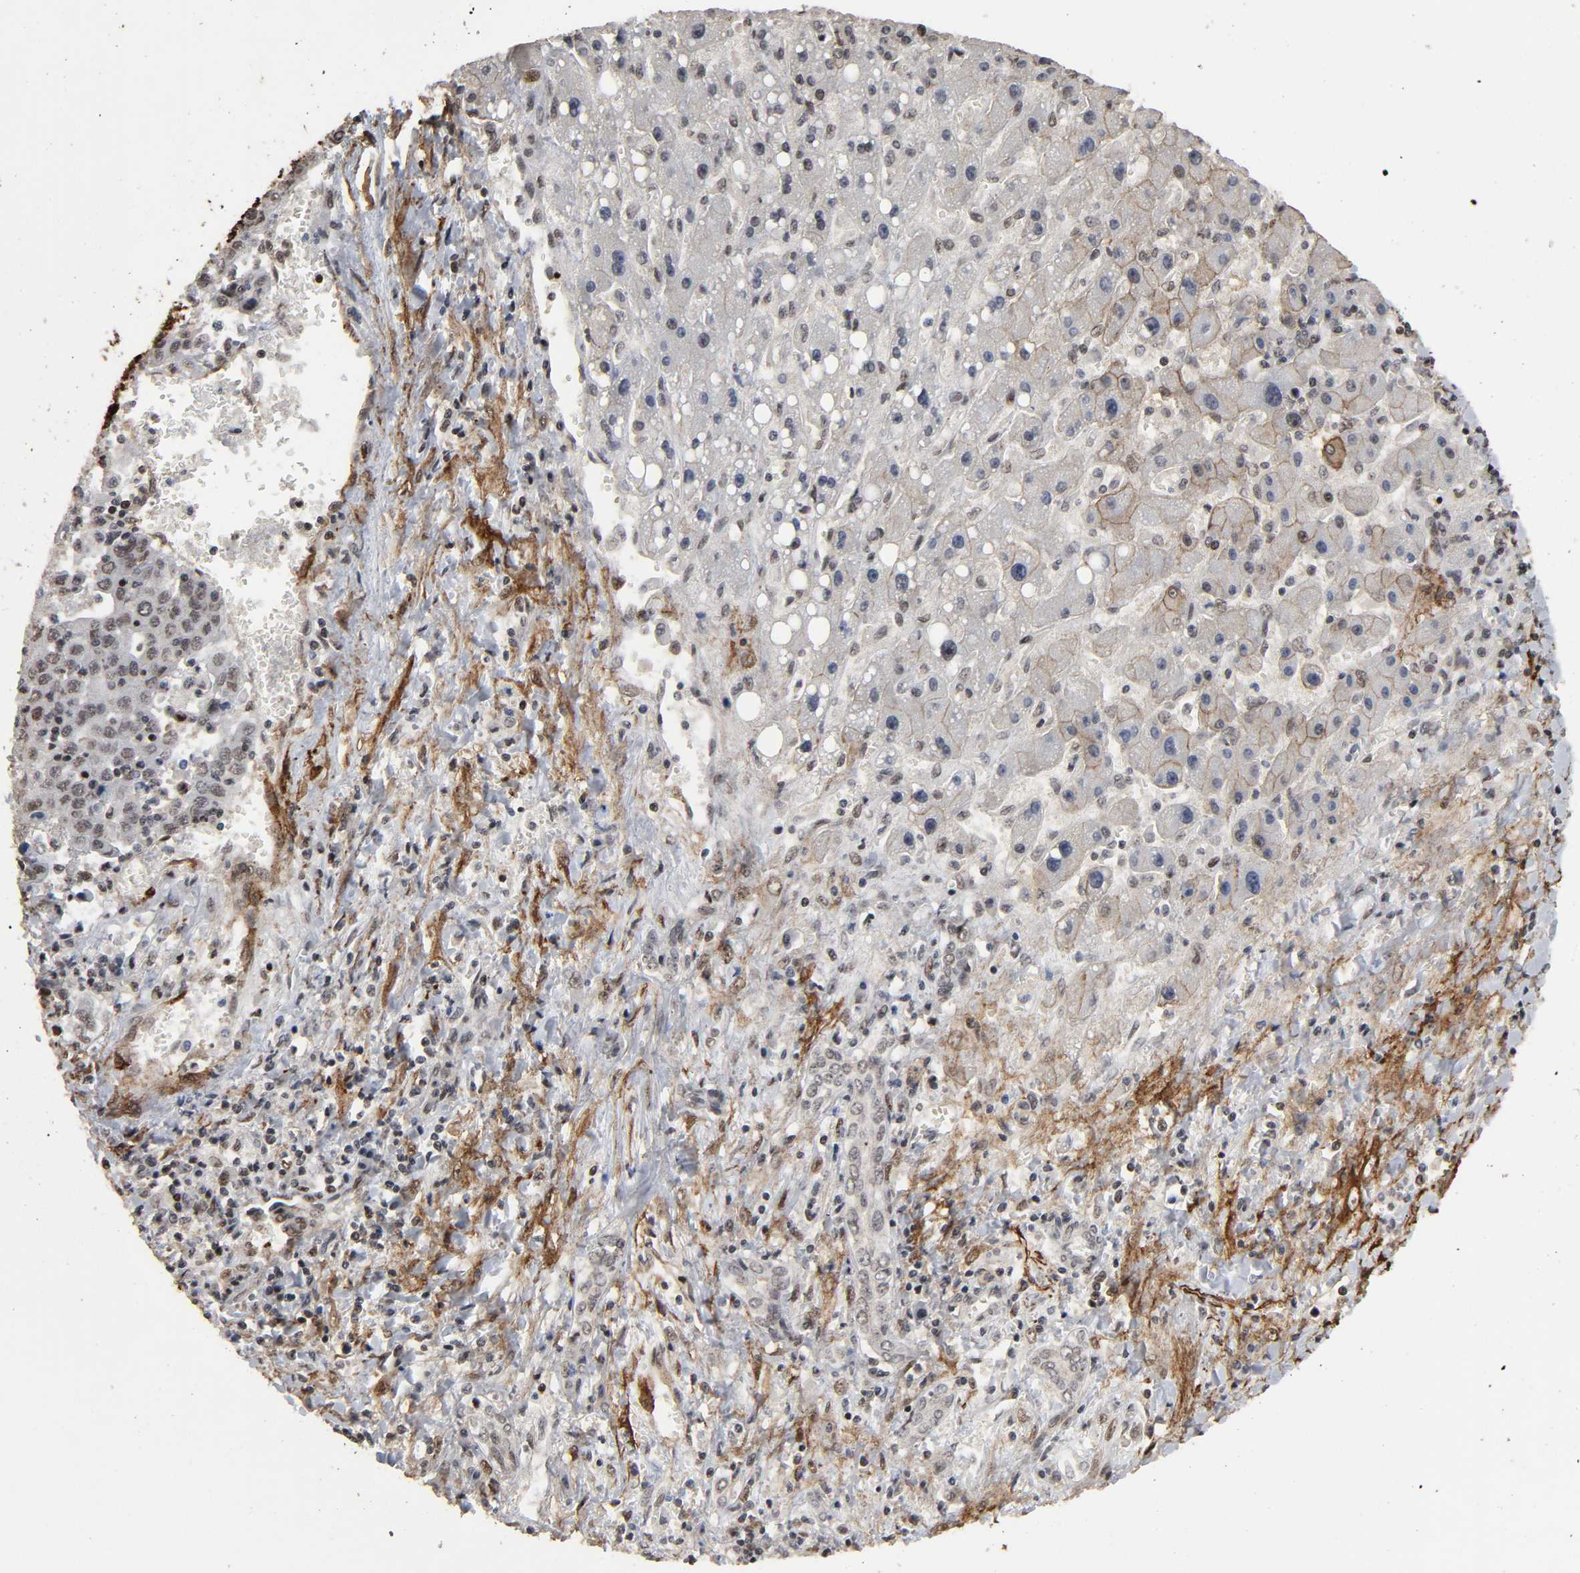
{"staining": {"intensity": "moderate", "quantity": "25%-75%", "location": "cytoplasmic/membranous,nuclear"}, "tissue": "liver cancer", "cell_type": "Tumor cells", "image_type": "cancer", "snomed": [{"axis": "morphology", "description": "Carcinoma, Hepatocellular, NOS"}, {"axis": "topography", "description": "Liver"}], "caption": "Protein staining displays moderate cytoplasmic/membranous and nuclear positivity in about 25%-75% of tumor cells in liver cancer. (Stains: DAB in brown, nuclei in blue, Microscopy: brightfield microscopy at high magnification).", "gene": "AHNAK2", "patient": {"sex": "female", "age": 53}}